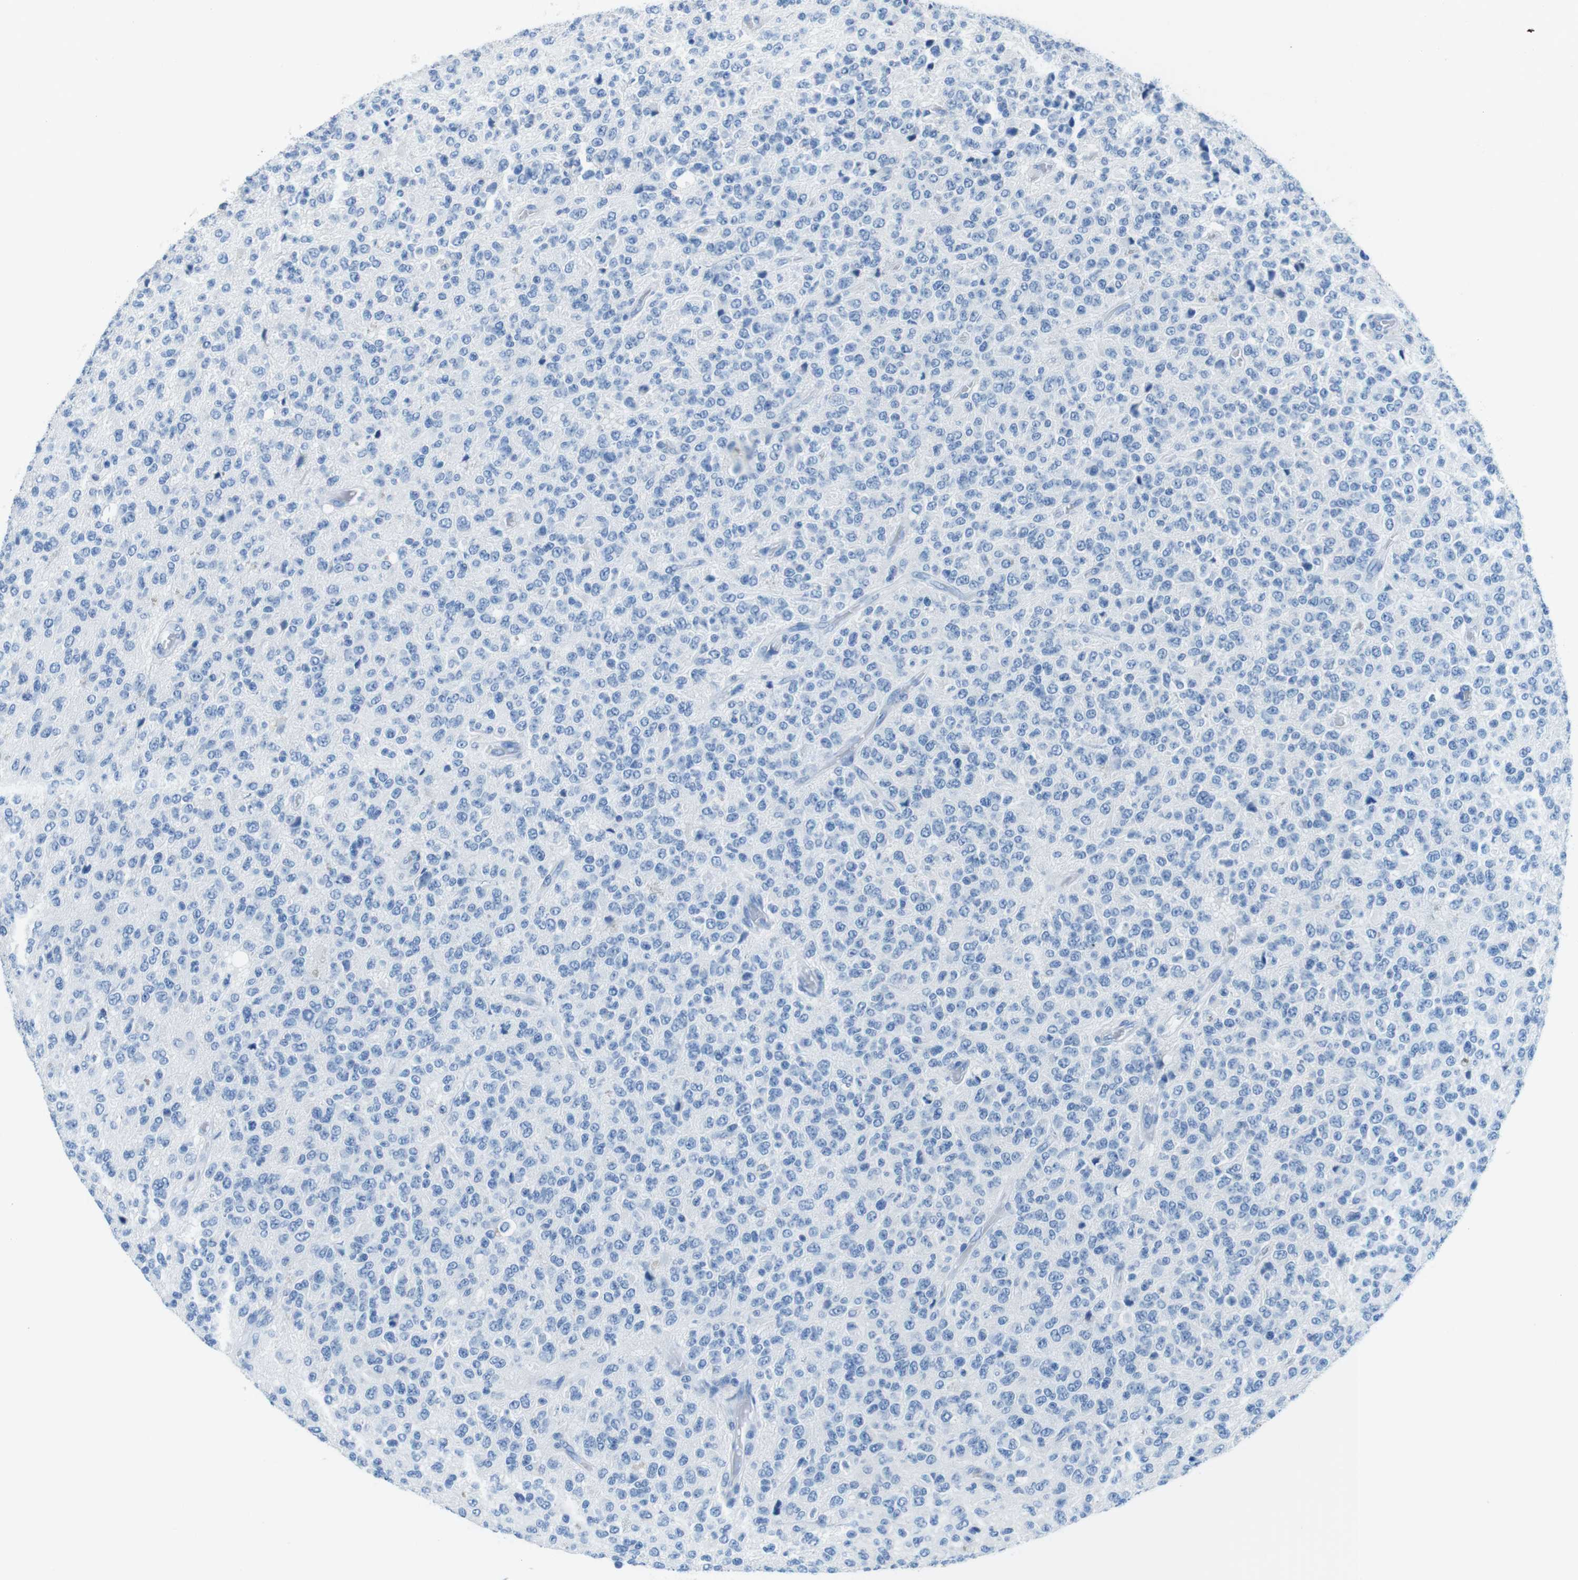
{"staining": {"intensity": "negative", "quantity": "none", "location": "none"}, "tissue": "glioma", "cell_type": "Tumor cells", "image_type": "cancer", "snomed": [{"axis": "morphology", "description": "Glioma, malignant, High grade"}, {"axis": "topography", "description": "pancreas cauda"}], "caption": "Image shows no protein expression in tumor cells of glioma tissue.", "gene": "SLC35A3", "patient": {"sex": "male", "age": 60}}